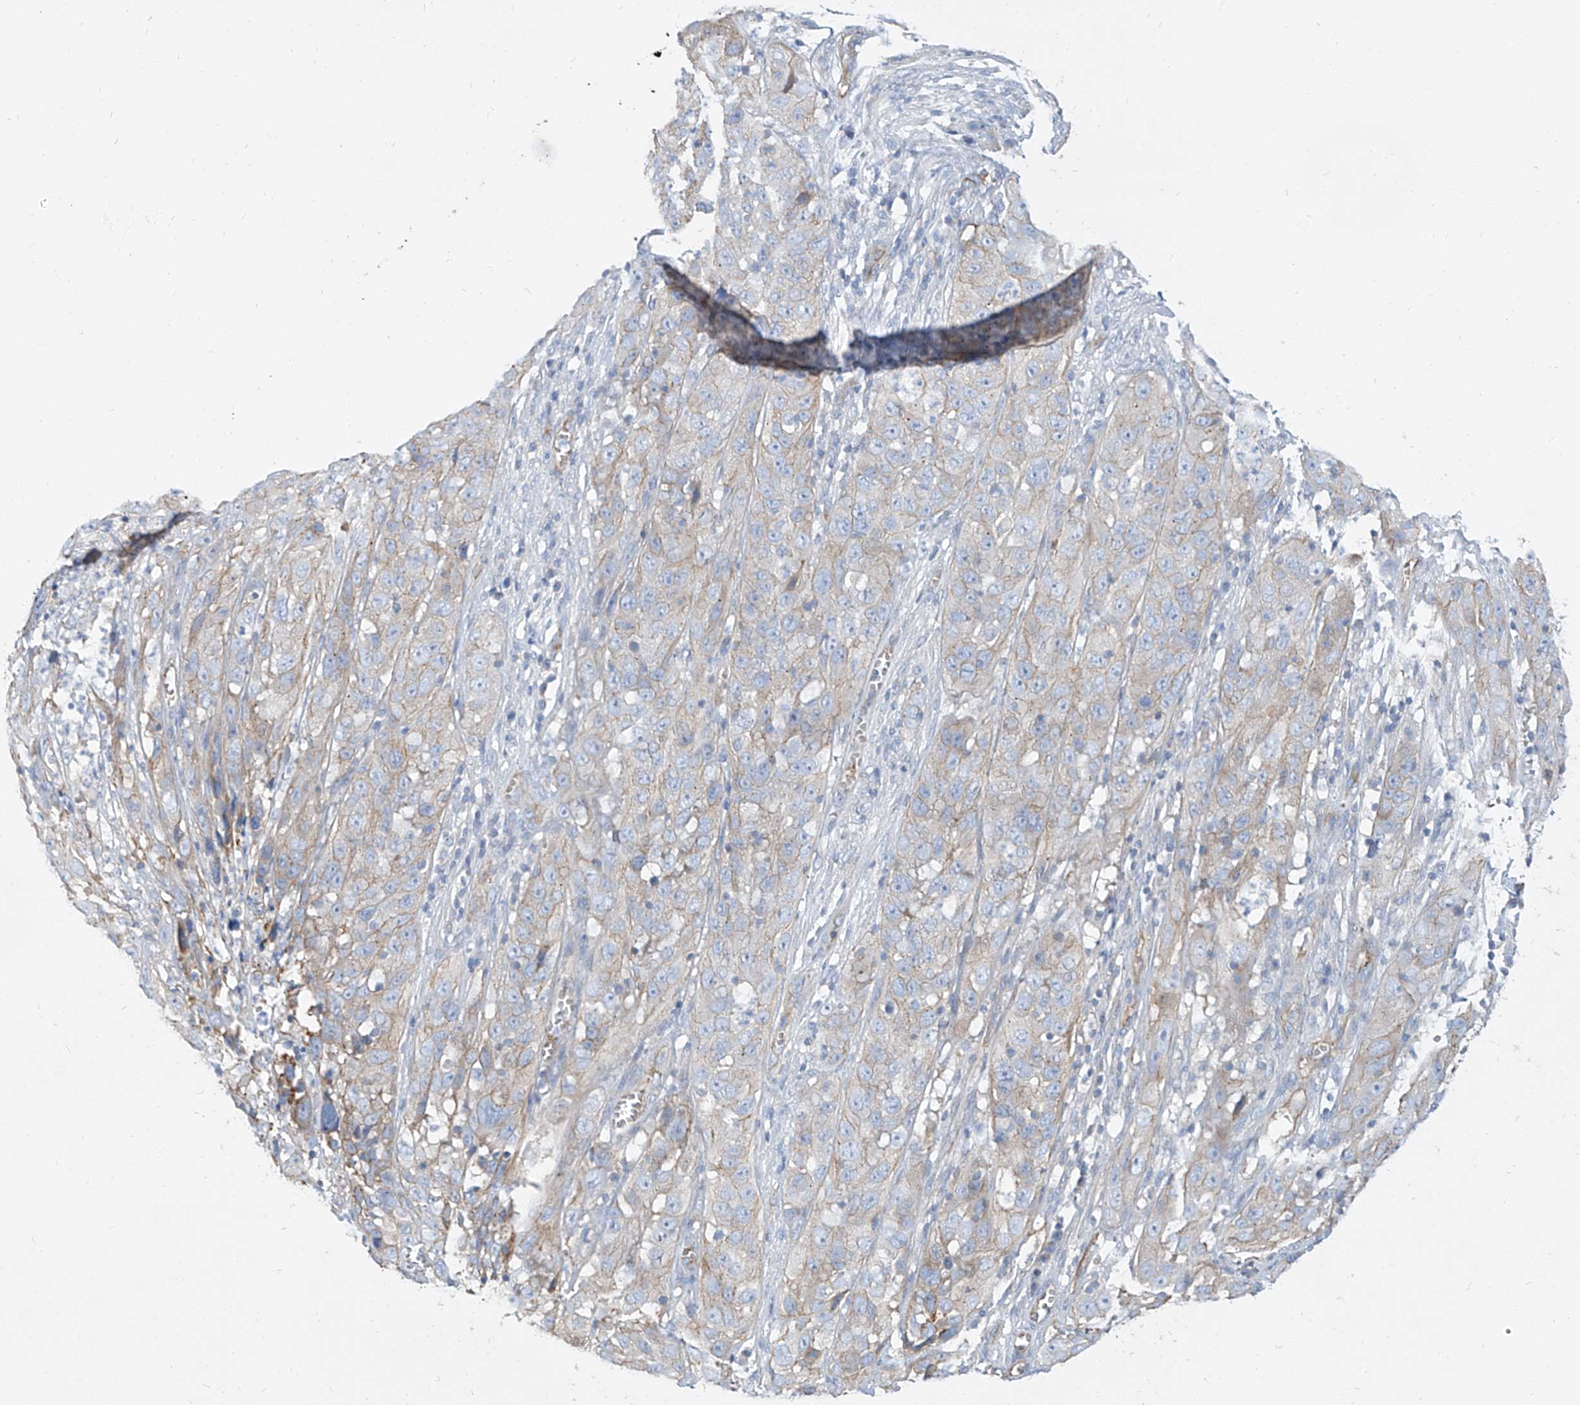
{"staining": {"intensity": "weak", "quantity": "<25%", "location": "cytoplasmic/membranous"}, "tissue": "cervical cancer", "cell_type": "Tumor cells", "image_type": "cancer", "snomed": [{"axis": "morphology", "description": "Squamous cell carcinoma, NOS"}, {"axis": "topography", "description": "Cervix"}], "caption": "Immunohistochemistry image of neoplastic tissue: cervical cancer stained with DAB exhibits no significant protein expression in tumor cells.", "gene": "TXLNB", "patient": {"sex": "female", "age": 32}}